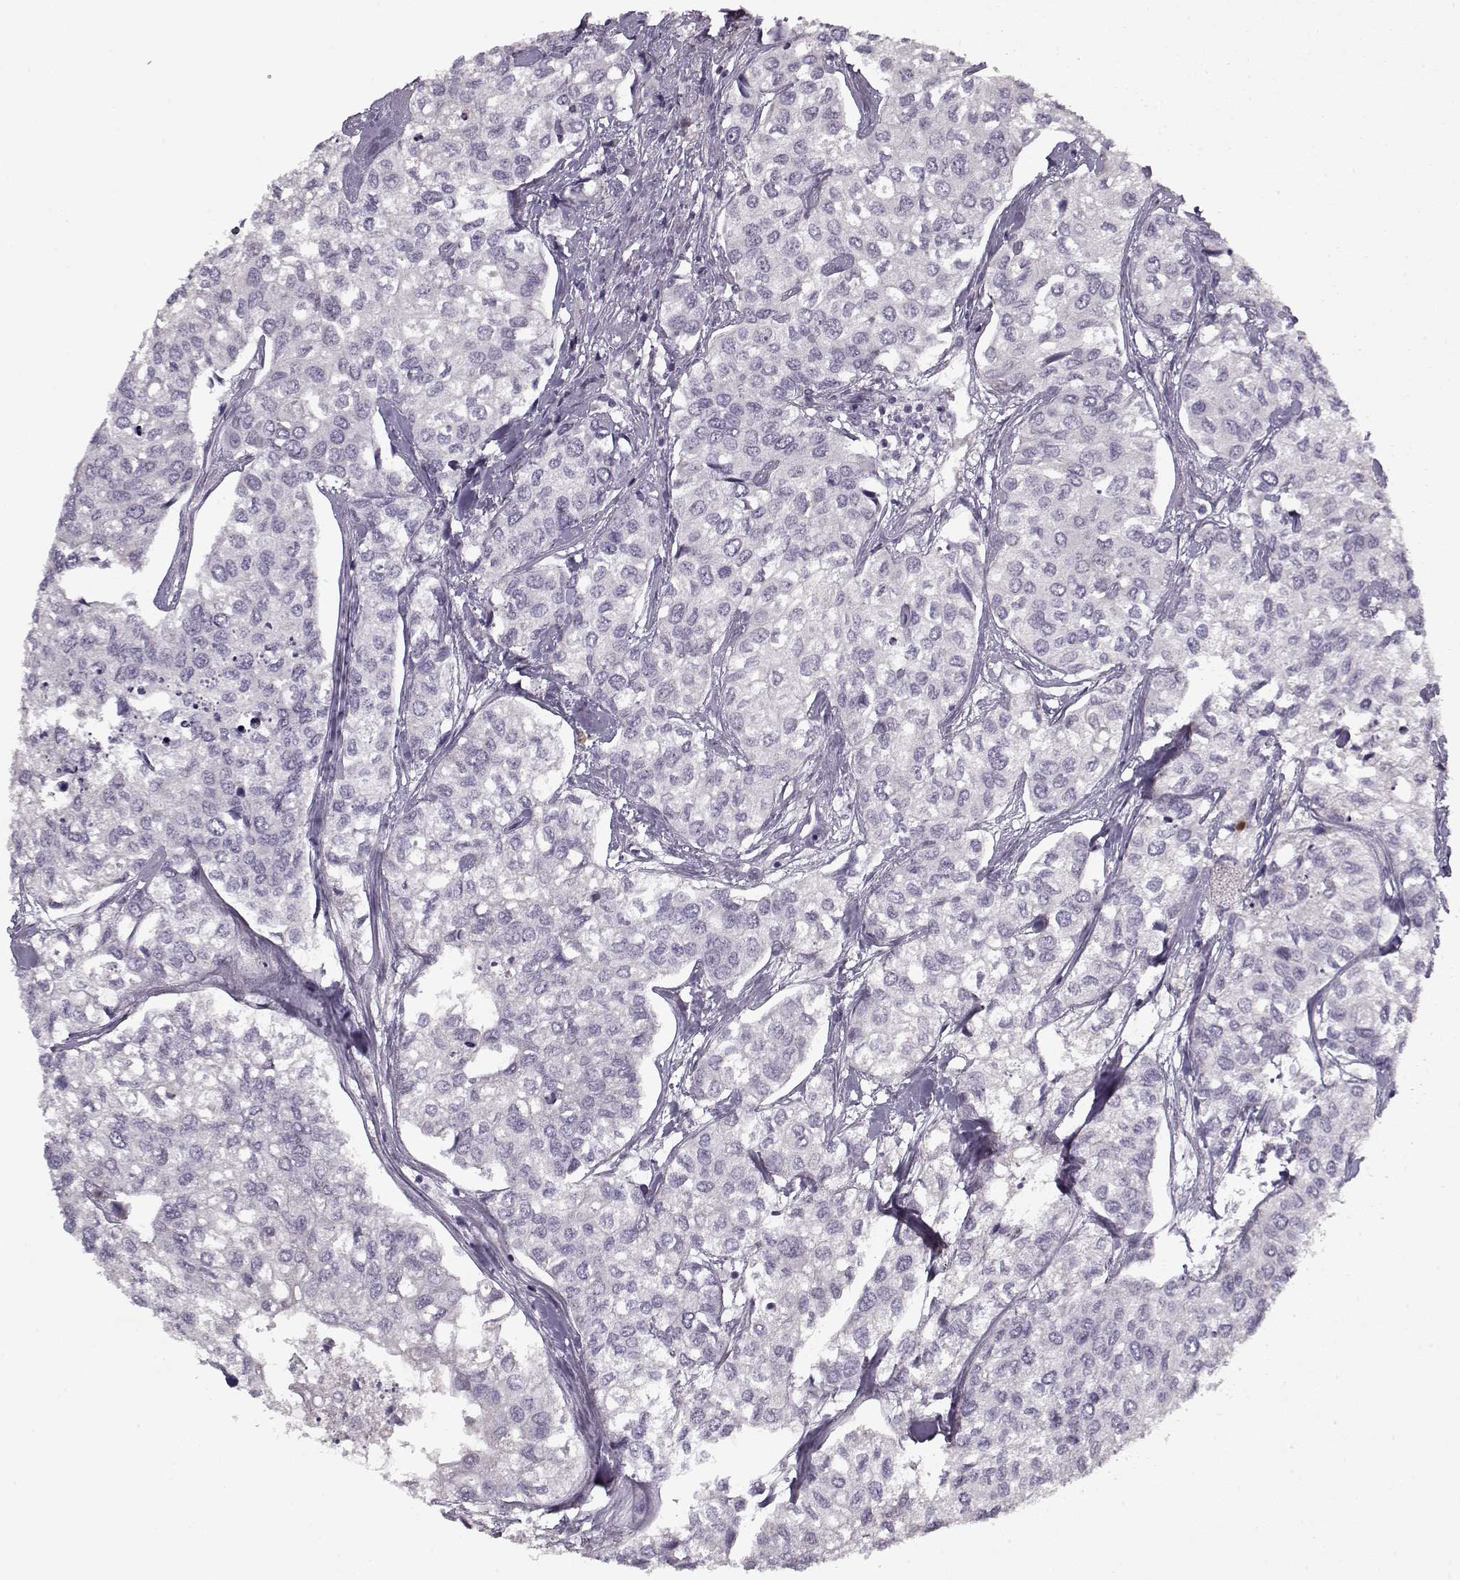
{"staining": {"intensity": "negative", "quantity": "none", "location": "none"}, "tissue": "urothelial cancer", "cell_type": "Tumor cells", "image_type": "cancer", "snomed": [{"axis": "morphology", "description": "Urothelial carcinoma, High grade"}, {"axis": "topography", "description": "Urinary bladder"}], "caption": "Urothelial cancer stained for a protein using immunohistochemistry (IHC) demonstrates no positivity tumor cells.", "gene": "KRT9", "patient": {"sex": "male", "age": 73}}